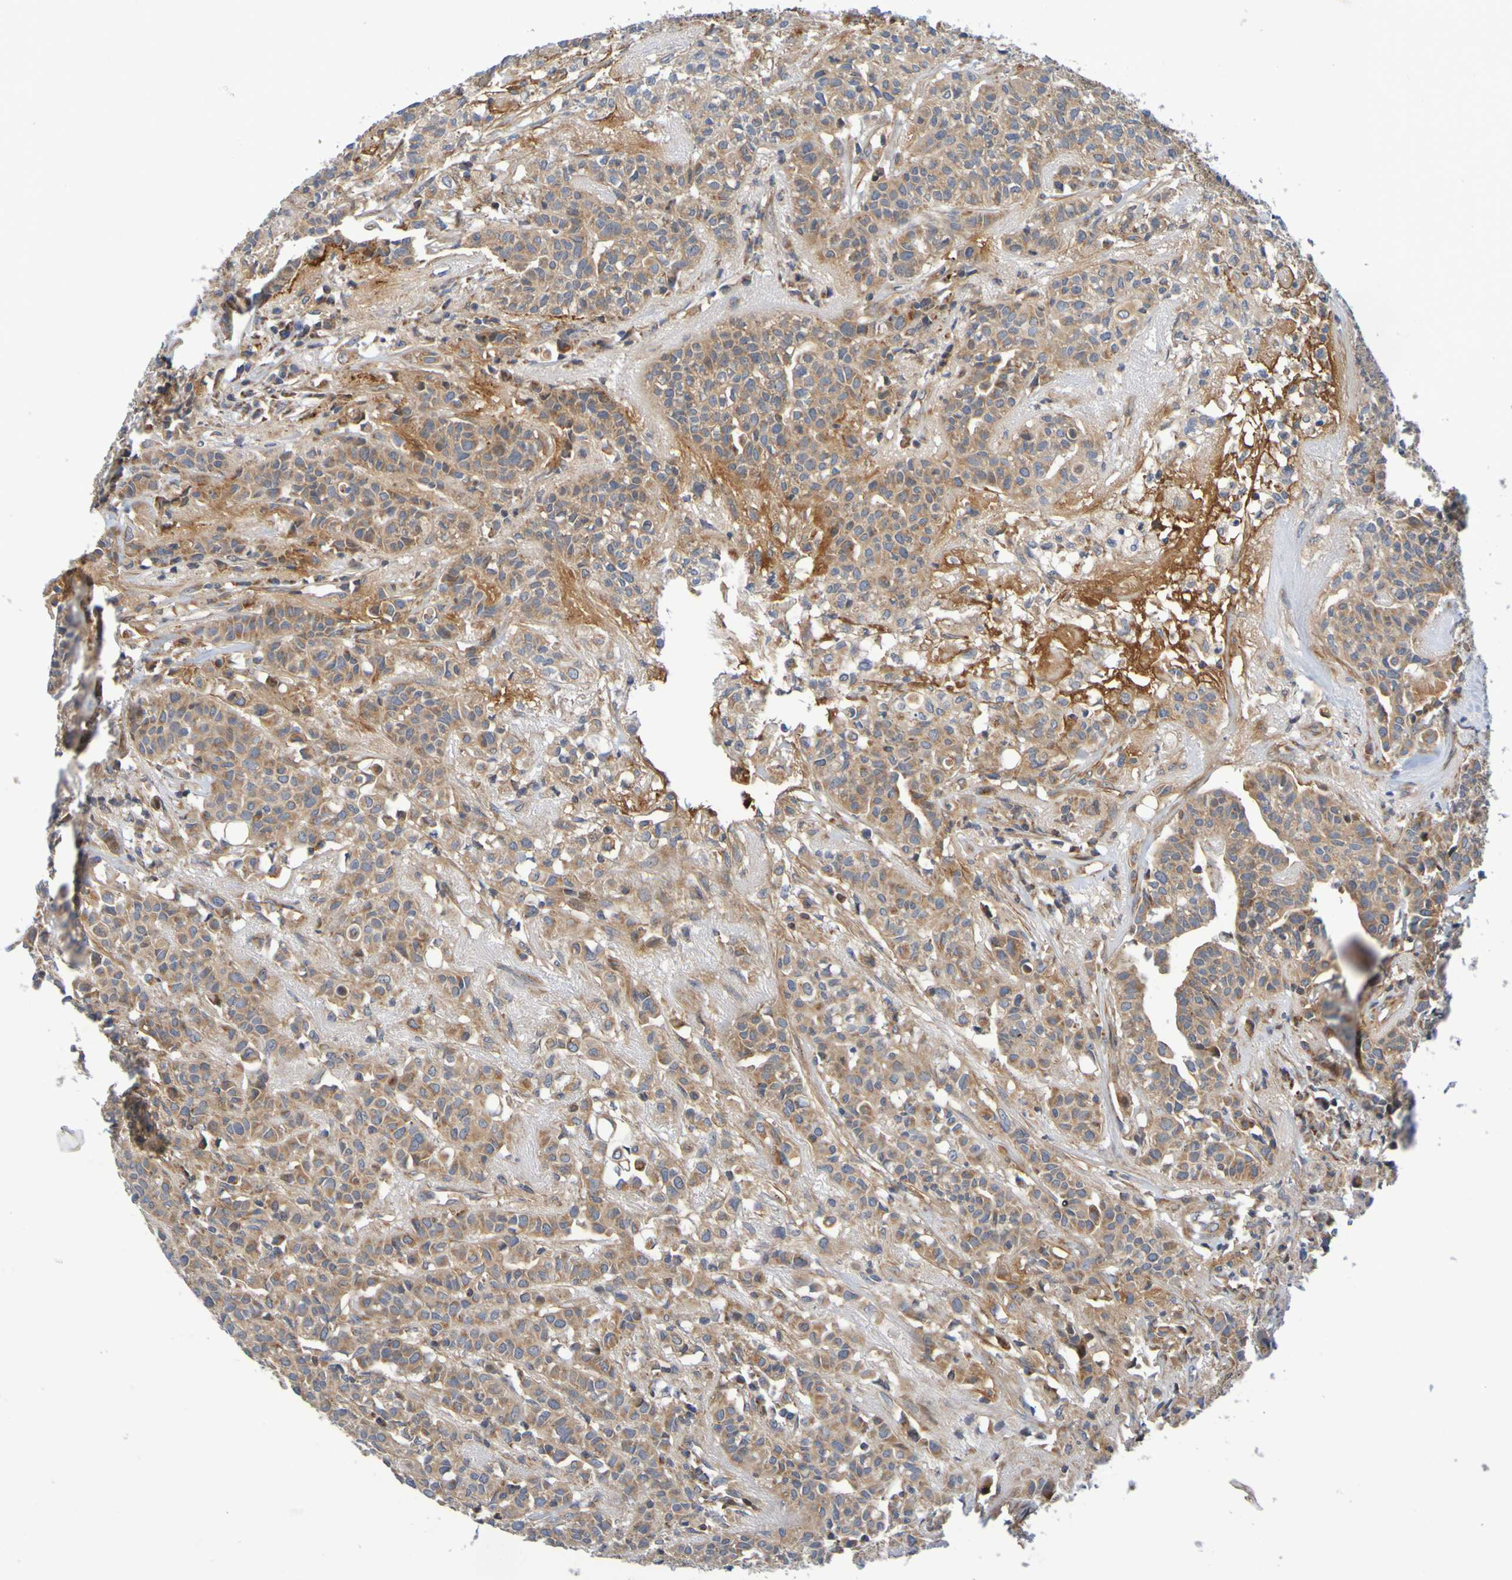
{"staining": {"intensity": "moderate", "quantity": ">75%", "location": "cytoplasmic/membranous"}, "tissue": "head and neck cancer", "cell_type": "Tumor cells", "image_type": "cancer", "snomed": [{"axis": "morphology", "description": "Adenocarcinoma, NOS"}, {"axis": "topography", "description": "Salivary gland"}, {"axis": "topography", "description": "Head-Neck"}], "caption": "Moderate cytoplasmic/membranous expression is present in approximately >75% of tumor cells in head and neck adenocarcinoma. (DAB (3,3'-diaminobenzidine) = brown stain, brightfield microscopy at high magnification).", "gene": "CCDC51", "patient": {"sex": "female", "age": 65}}